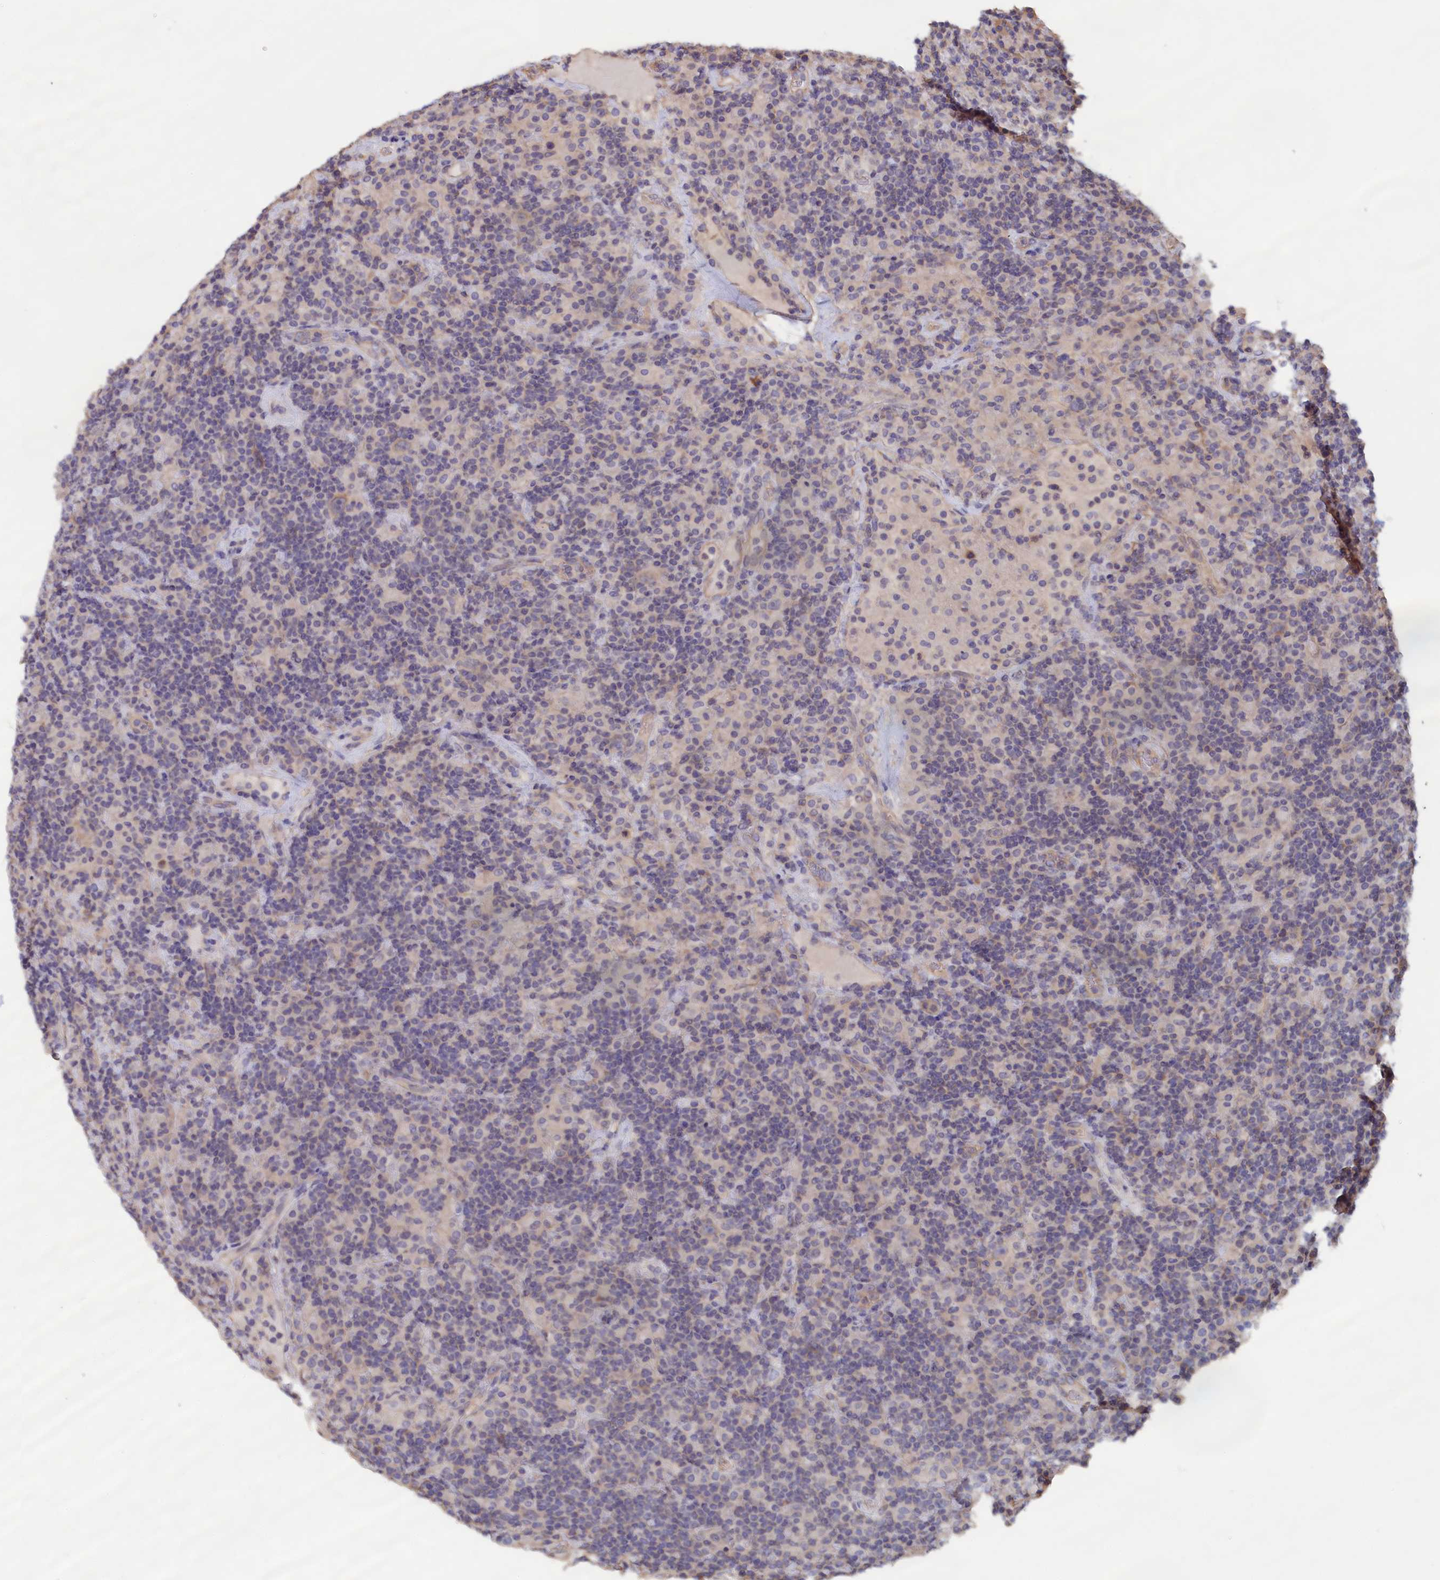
{"staining": {"intensity": "negative", "quantity": "none", "location": "none"}, "tissue": "lymphoma", "cell_type": "Tumor cells", "image_type": "cancer", "snomed": [{"axis": "morphology", "description": "Hodgkin's disease, NOS"}, {"axis": "topography", "description": "Lymph node"}], "caption": "This micrograph is of lymphoma stained with immunohistochemistry (IHC) to label a protein in brown with the nuclei are counter-stained blue. There is no positivity in tumor cells. Brightfield microscopy of IHC stained with DAB (3,3'-diaminobenzidine) (brown) and hematoxylin (blue), captured at high magnification.", "gene": "ANKRD2", "patient": {"sex": "male", "age": 70}}